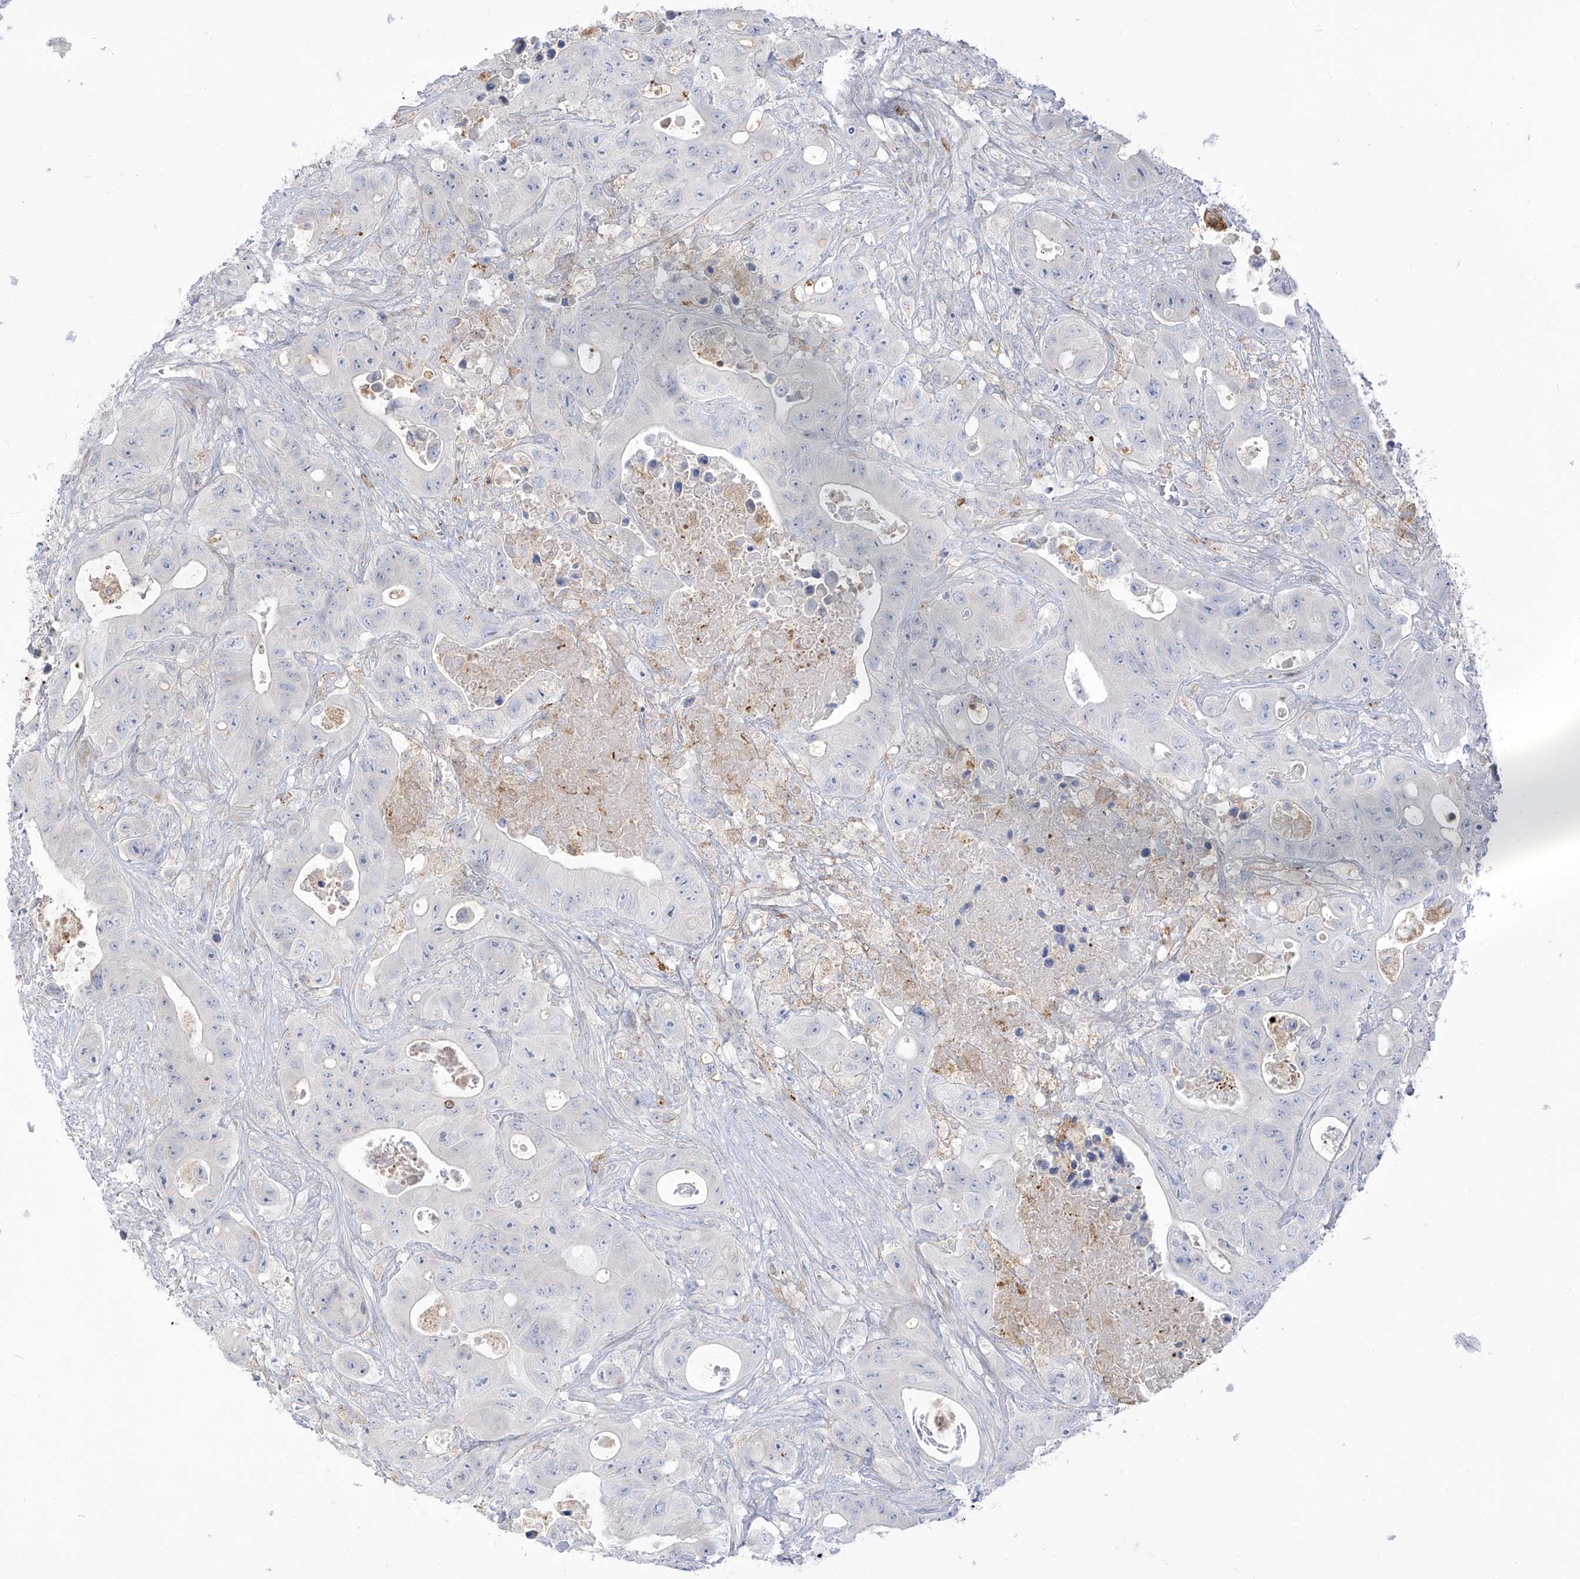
{"staining": {"intensity": "negative", "quantity": "none", "location": "none"}, "tissue": "colorectal cancer", "cell_type": "Tumor cells", "image_type": "cancer", "snomed": [{"axis": "morphology", "description": "Adenocarcinoma, NOS"}, {"axis": "topography", "description": "Colon"}], "caption": "Immunohistochemistry micrograph of neoplastic tissue: colorectal cancer (adenocarcinoma) stained with DAB reveals no significant protein positivity in tumor cells.", "gene": "NOTO", "patient": {"sex": "female", "age": 46}}